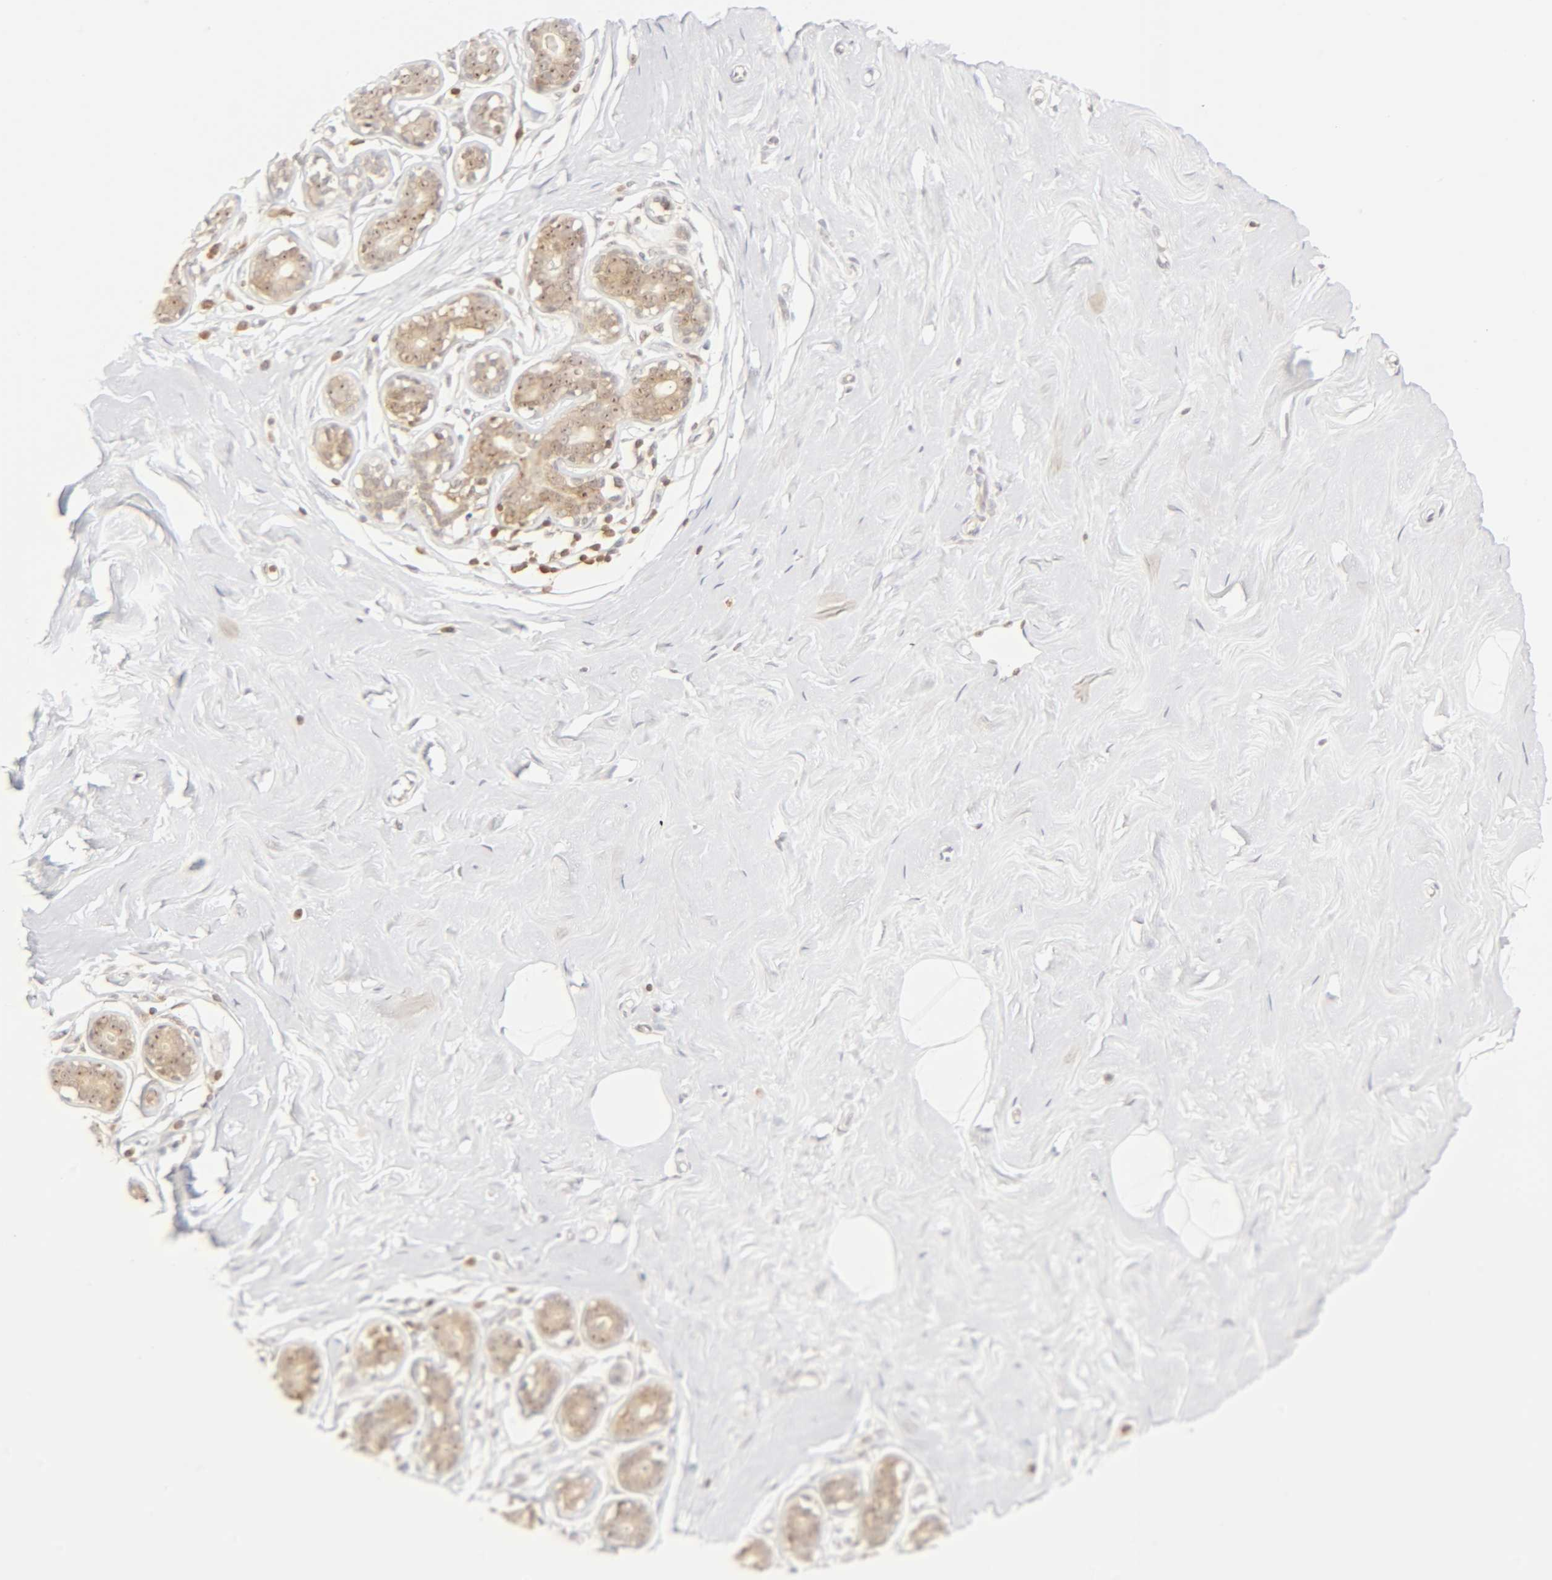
{"staining": {"intensity": "negative", "quantity": "none", "location": "none"}, "tissue": "breast", "cell_type": "Adipocytes", "image_type": "normal", "snomed": [{"axis": "morphology", "description": "Normal tissue, NOS"}, {"axis": "topography", "description": "Breast"}], "caption": "This is a photomicrograph of immunohistochemistry (IHC) staining of benign breast, which shows no staining in adipocytes. Nuclei are stained in blue.", "gene": "KIF2A", "patient": {"sex": "female", "age": 23}}